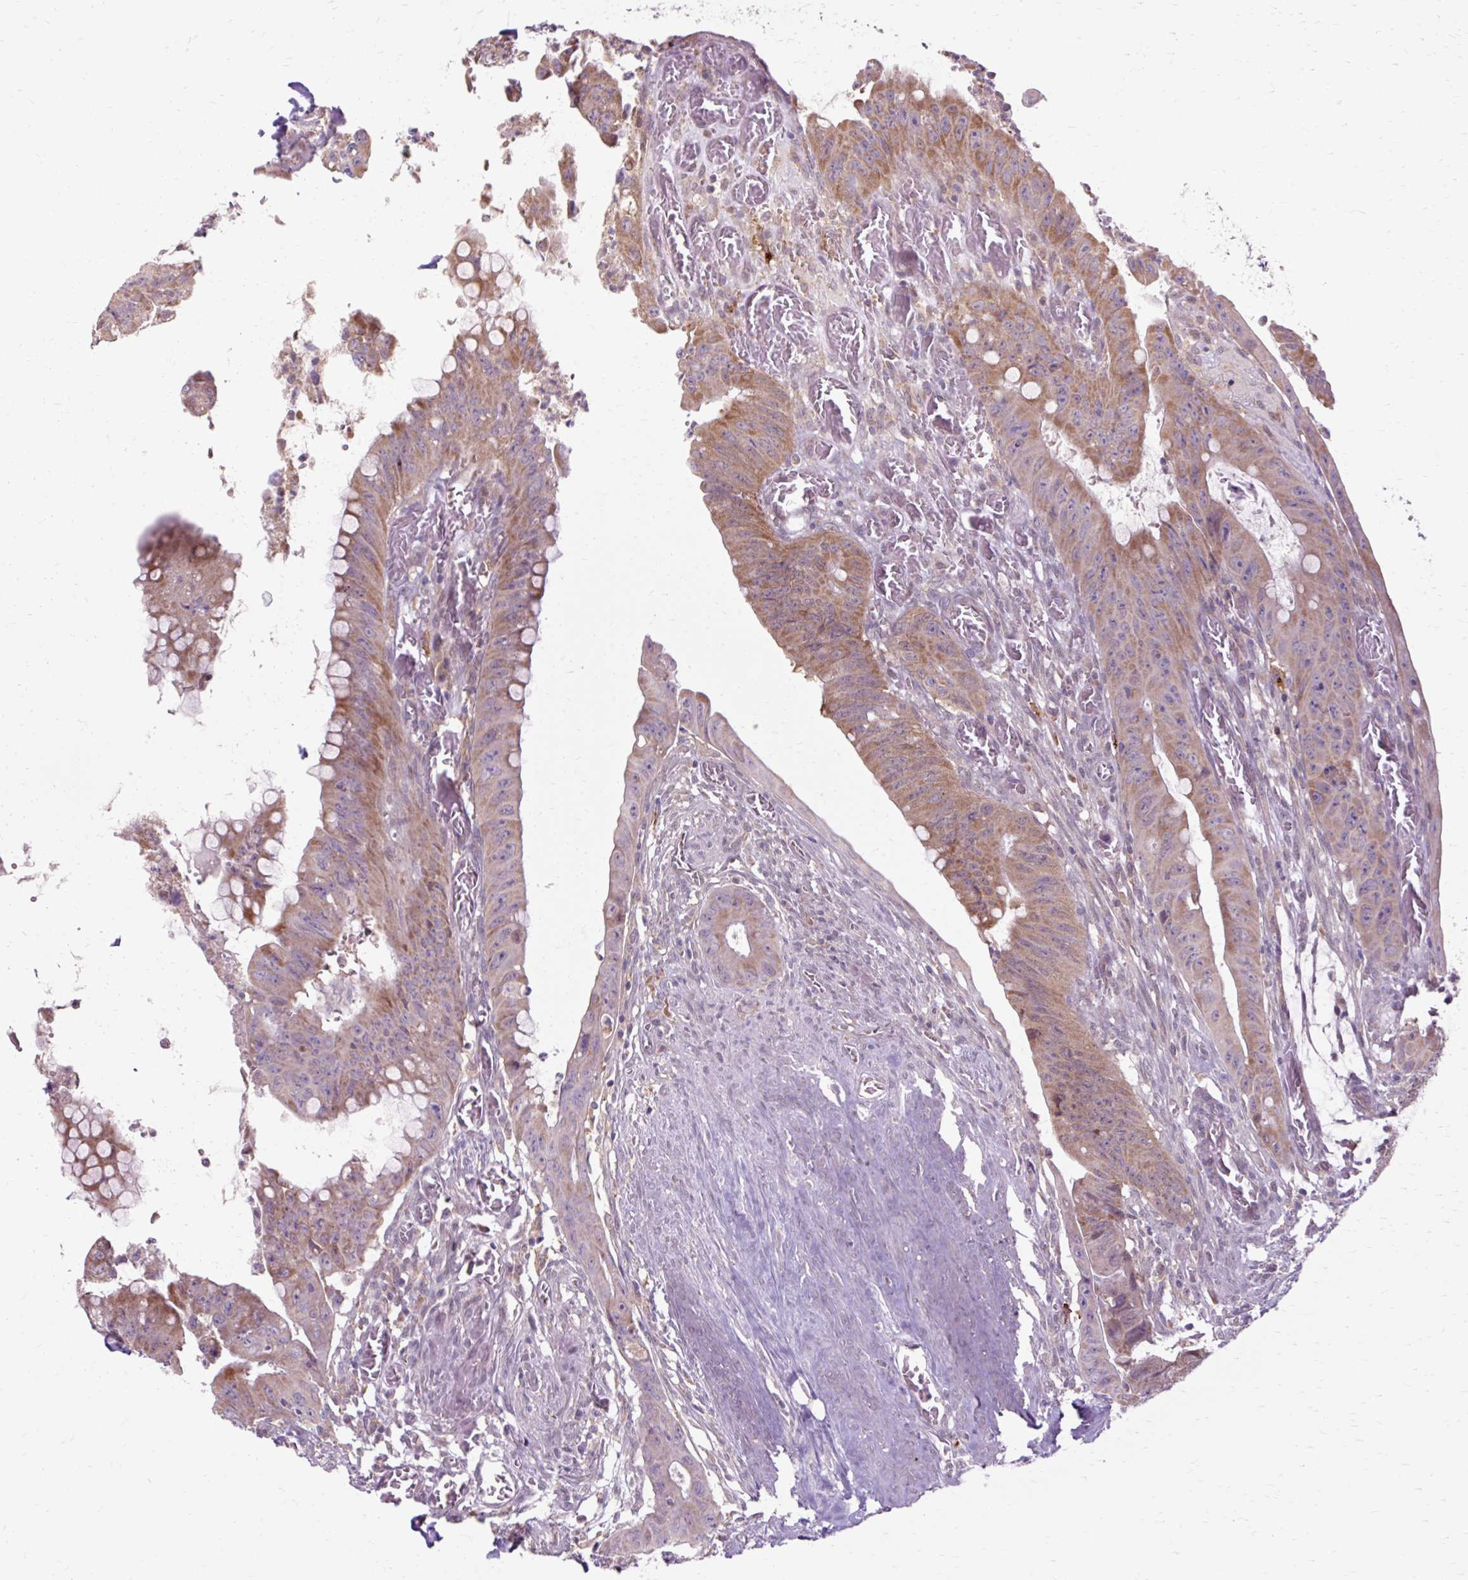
{"staining": {"intensity": "moderate", "quantity": ">75%", "location": "cytoplasmic/membranous"}, "tissue": "colorectal cancer", "cell_type": "Tumor cells", "image_type": "cancer", "snomed": [{"axis": "morphology", "description": "Adenocarcinoma, NOS"}, {"axis": "topography", "description": "Rectum"}], "caption": "Tumor cells exhibit medium levels of moderate cytoplasmic/membranous expression in about >75% of cells in human colorectal cancer (adenocarcinoma). (DAB = brown stain, brightfield microscopy at high magnification).", "gene": "GEMIN2", "patient": {"sex": "male", "age": 78}}